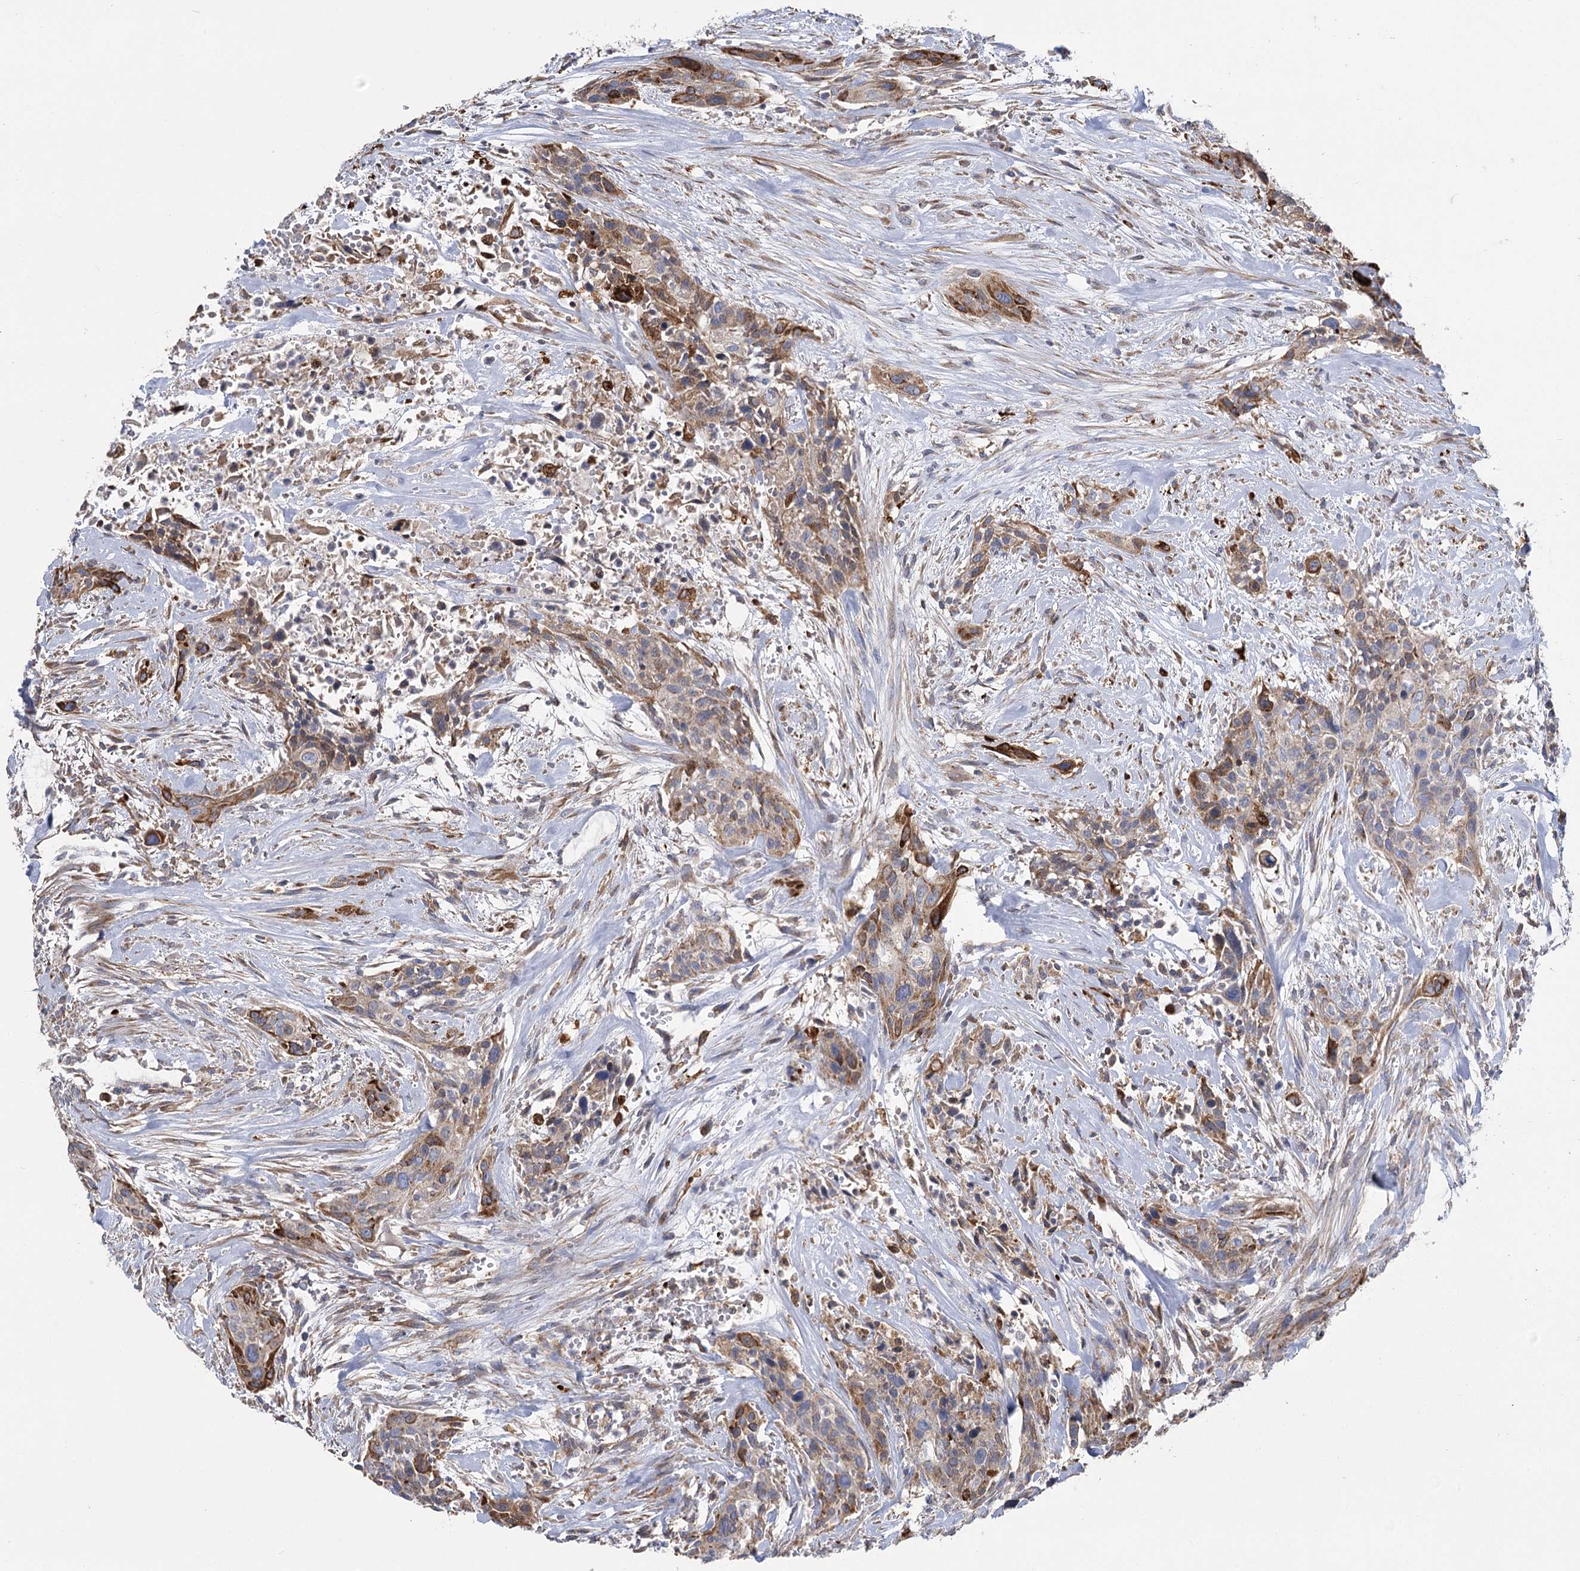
{"staining": {"intensity": "moderate", "quantity": ">75%", "location": "cytoplasmic/membranous"}, "tissue": "urothelial cancer", "cell_type": "Tumor cells", "image_type": "cancer", "snomed": [{"axis": "morphology", "description": "Urothelial carcinoma, High grade"}, {"axis": "topography", "description": "Urinary bladder"}], "caption": "This is a photomicrograph of immunohistochemistry (IHC) staining of urothelial cancer, which shows moderate positivity in the cytoplasmic/membranous of tumor cells.", "gene": "RMDN2", "patient": {"sex": "male", "age": 35}}